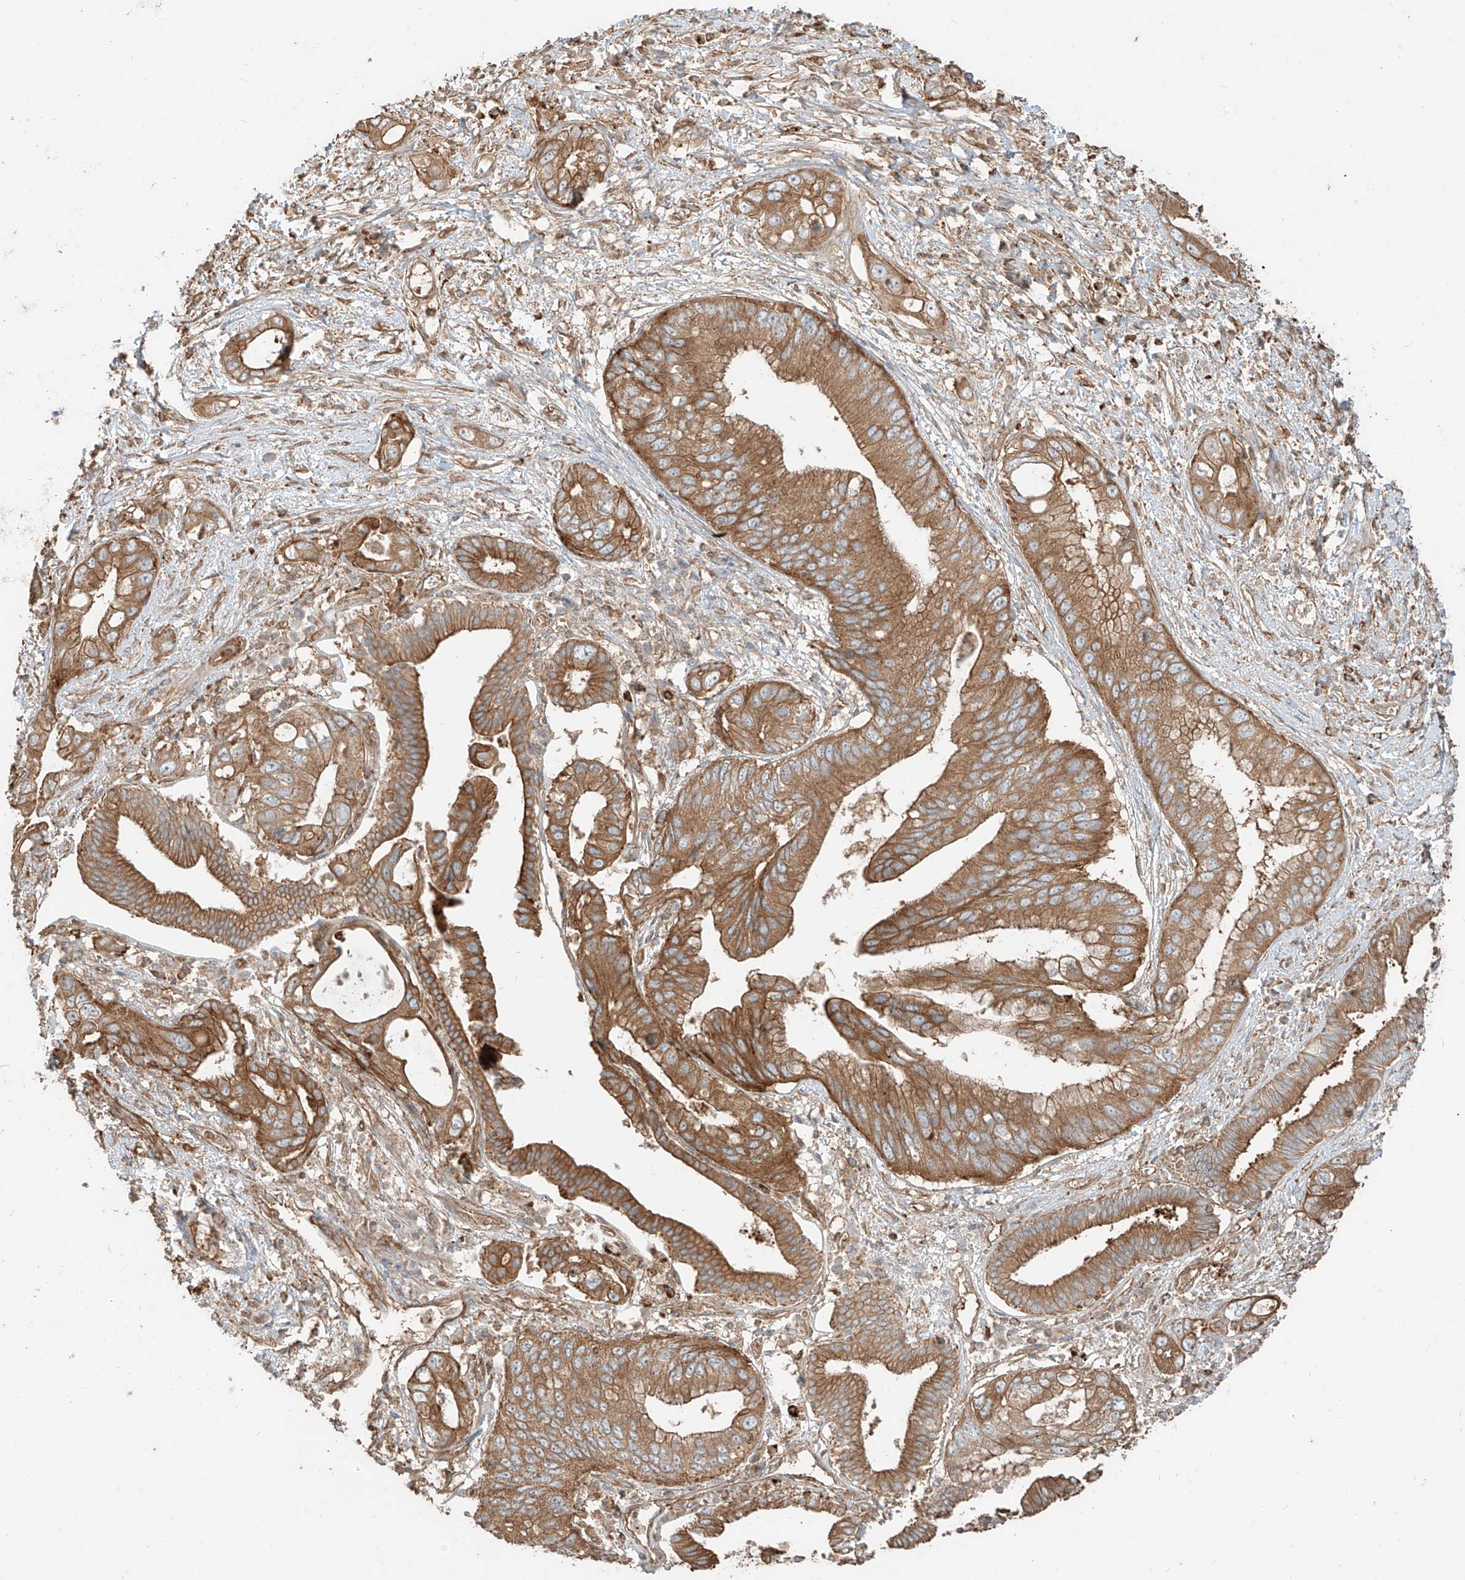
{"staining": {"intensity": "moderate", "quantity": ">75%", "location": "cytoplasmic/membranous"}, "tissue": "pancreatic cancer", "cell_type": "Tumor cells", "image_type": "cancer", "snomed": [{"axis": "morphology", "description": "Inflammation, NOS"}, {"axis": "morphology", "description": "Adenocarcinoma, NOS"}, {"axis": "topography", "description": "Pancreas"}], "caption": "Immunohistochemical staining of pancreatic cancer displays medium levels of moderate cytoplasmic/membranous protein staining in about >75% of tumor cells. The protein of interest is stained brown, and the nuclei are stained in blue (DAB IHC with brightfield microscopy, high magnification).", "gene": "CCDC115", "patient": {"sex": "female", "age": 56}}